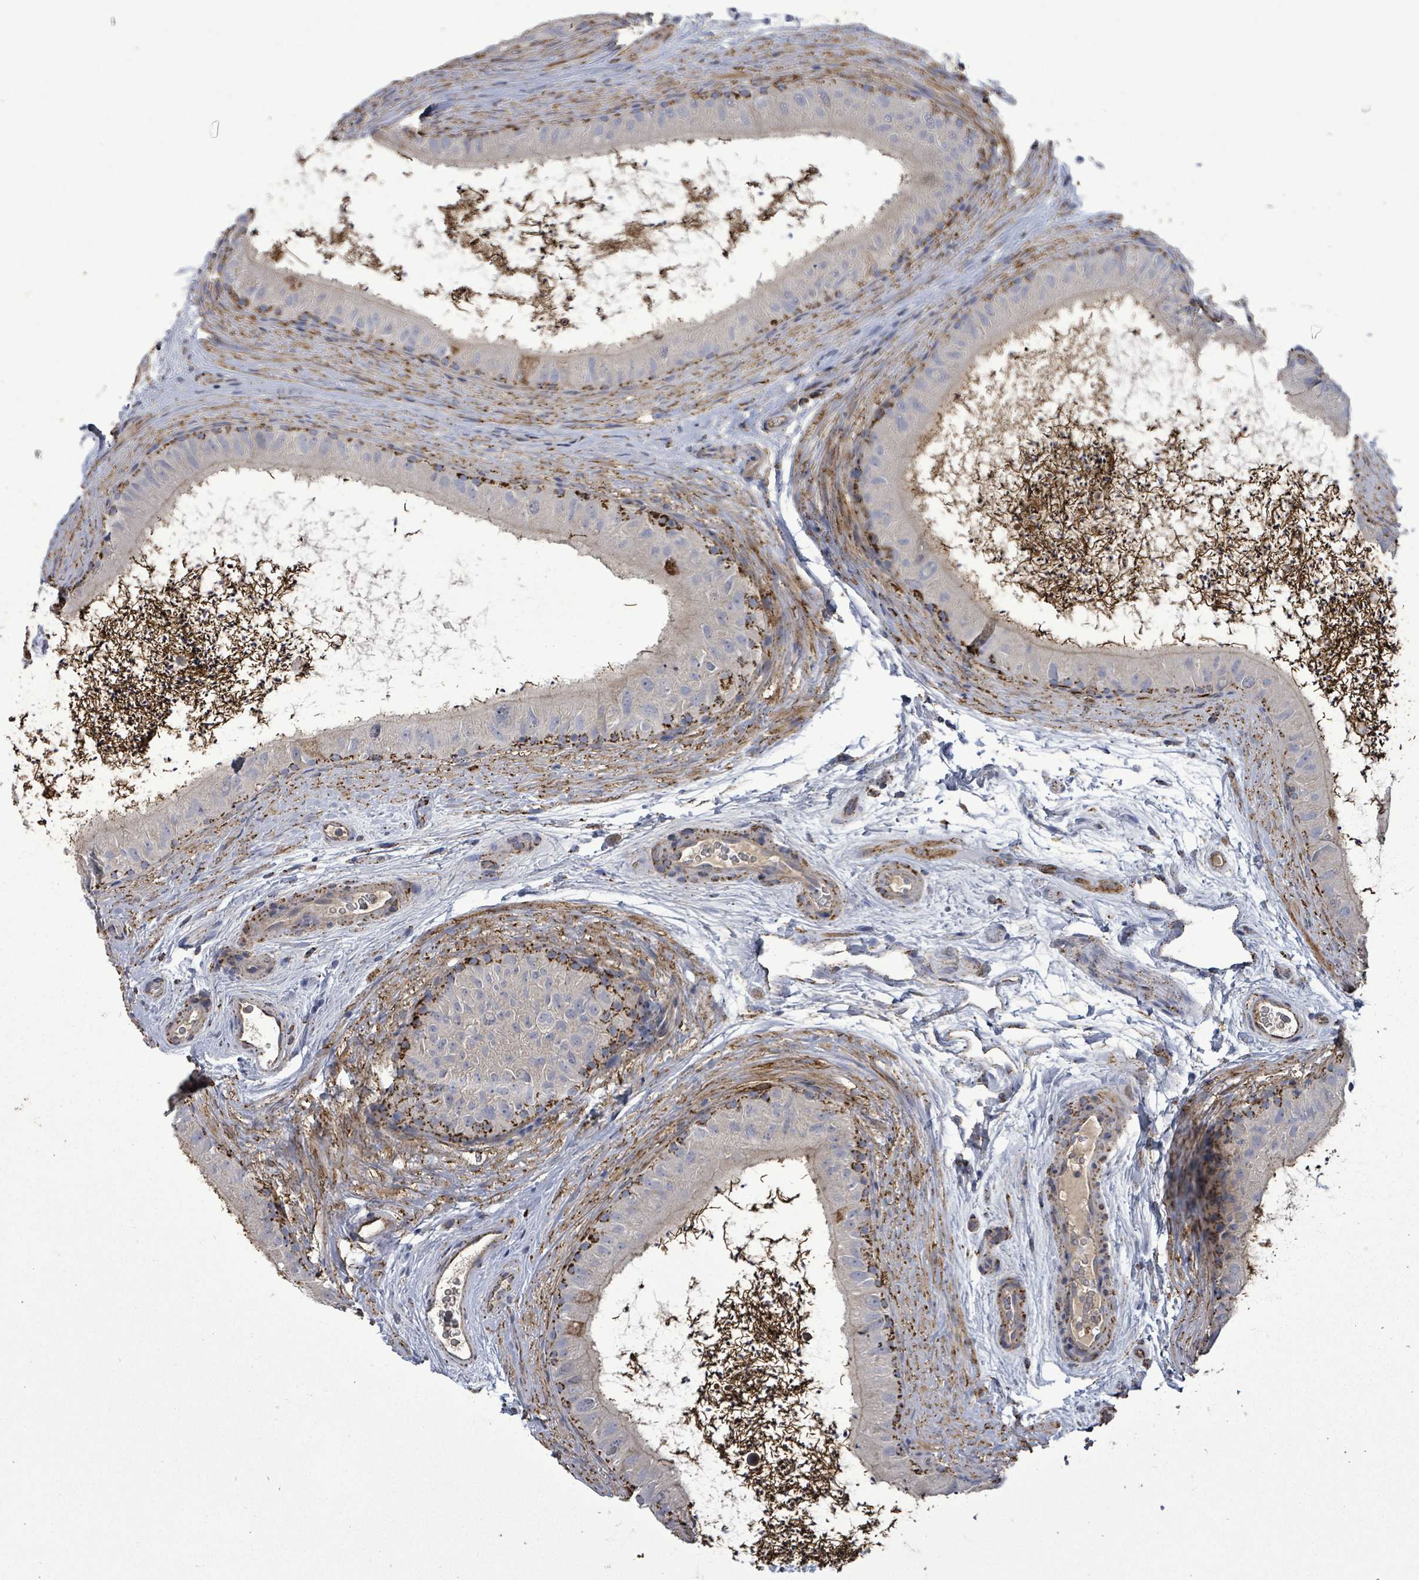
{"staining": {"intensity": "strong", "quantity": "<25%", "location": "cytoplasmic/membranous"}, "tissue": "epididymis", "cell_type": "Glandular cells", "image_type": "normal", "snomed": [{"axis": "morphology", "description": "Normal tissue, NOS"}, {"axis": "topography", "description": "Epididymis"}], "caption": "A high-resolution histopathology image shows immunohistochemistry staining of normal epididymis, which demonstrates strong cytoplasmic/membranous staining in about <25% of glandular cells.", "gene": "MTMR12", "patient": {"sex": "male", "age": 50}}